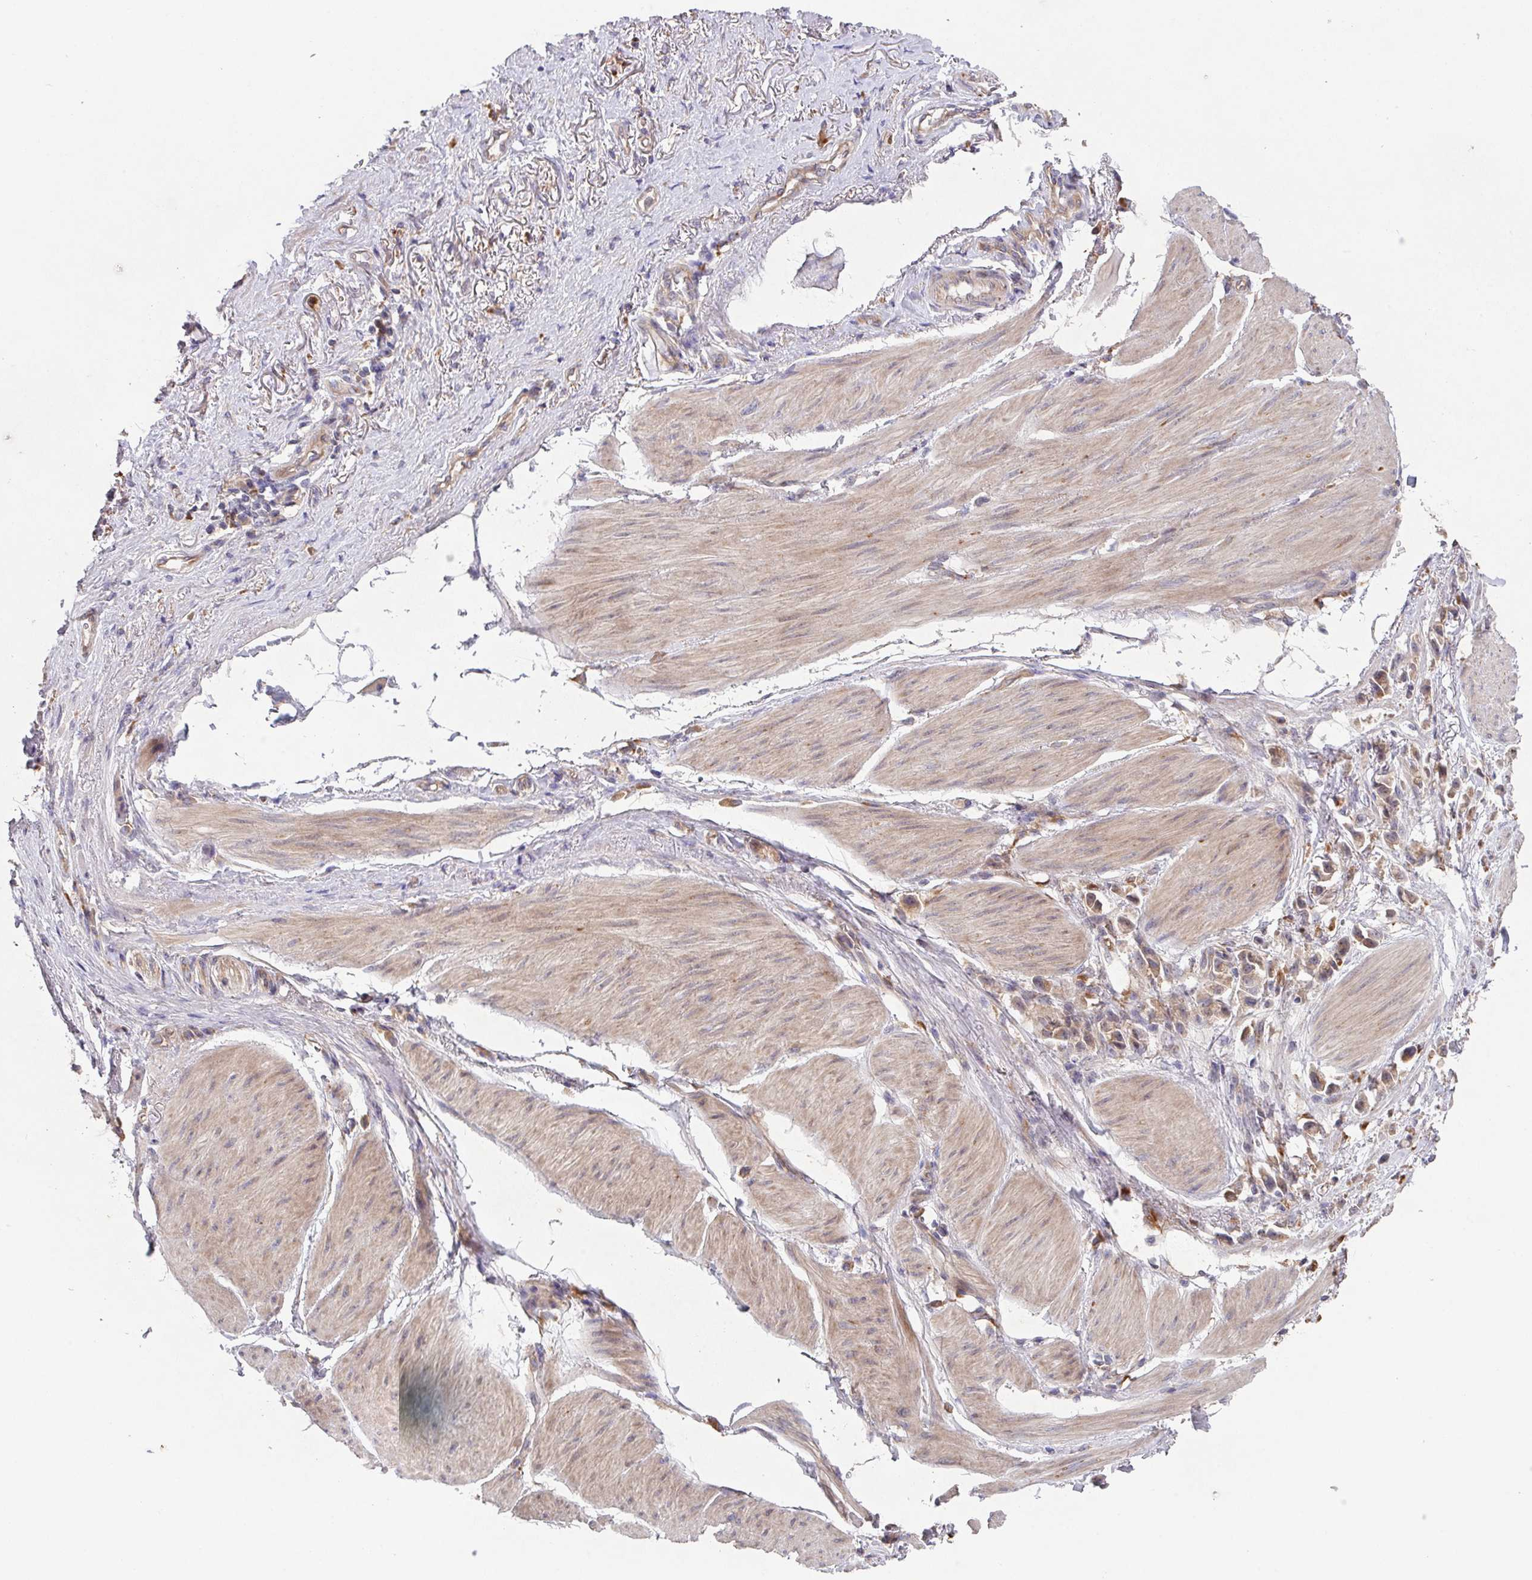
{"staining": {"intensity": "weak", "quantity": "25%-75%", "location": "cytoplasmic/membranous"}, "tissue": "stomach cancer", "cell_type": "Tumor cells", "image_type": "cancer", "snomed": [{"axis": "morphology", "description": "Adenocarcinoma, NOS"}, {"axis": "topography", "description": "Stomach"}], "caption": "DAB (3,3'-diaminobenzidine) immunohistochemical staining of human stomach cancer (adenocarcinoma) displays weak cytoplasmic/membranous protein staining in about 25%-75% of tumor cells.", "gene": "TRIM14", "patient": {"sex": "female", "age": 81}}